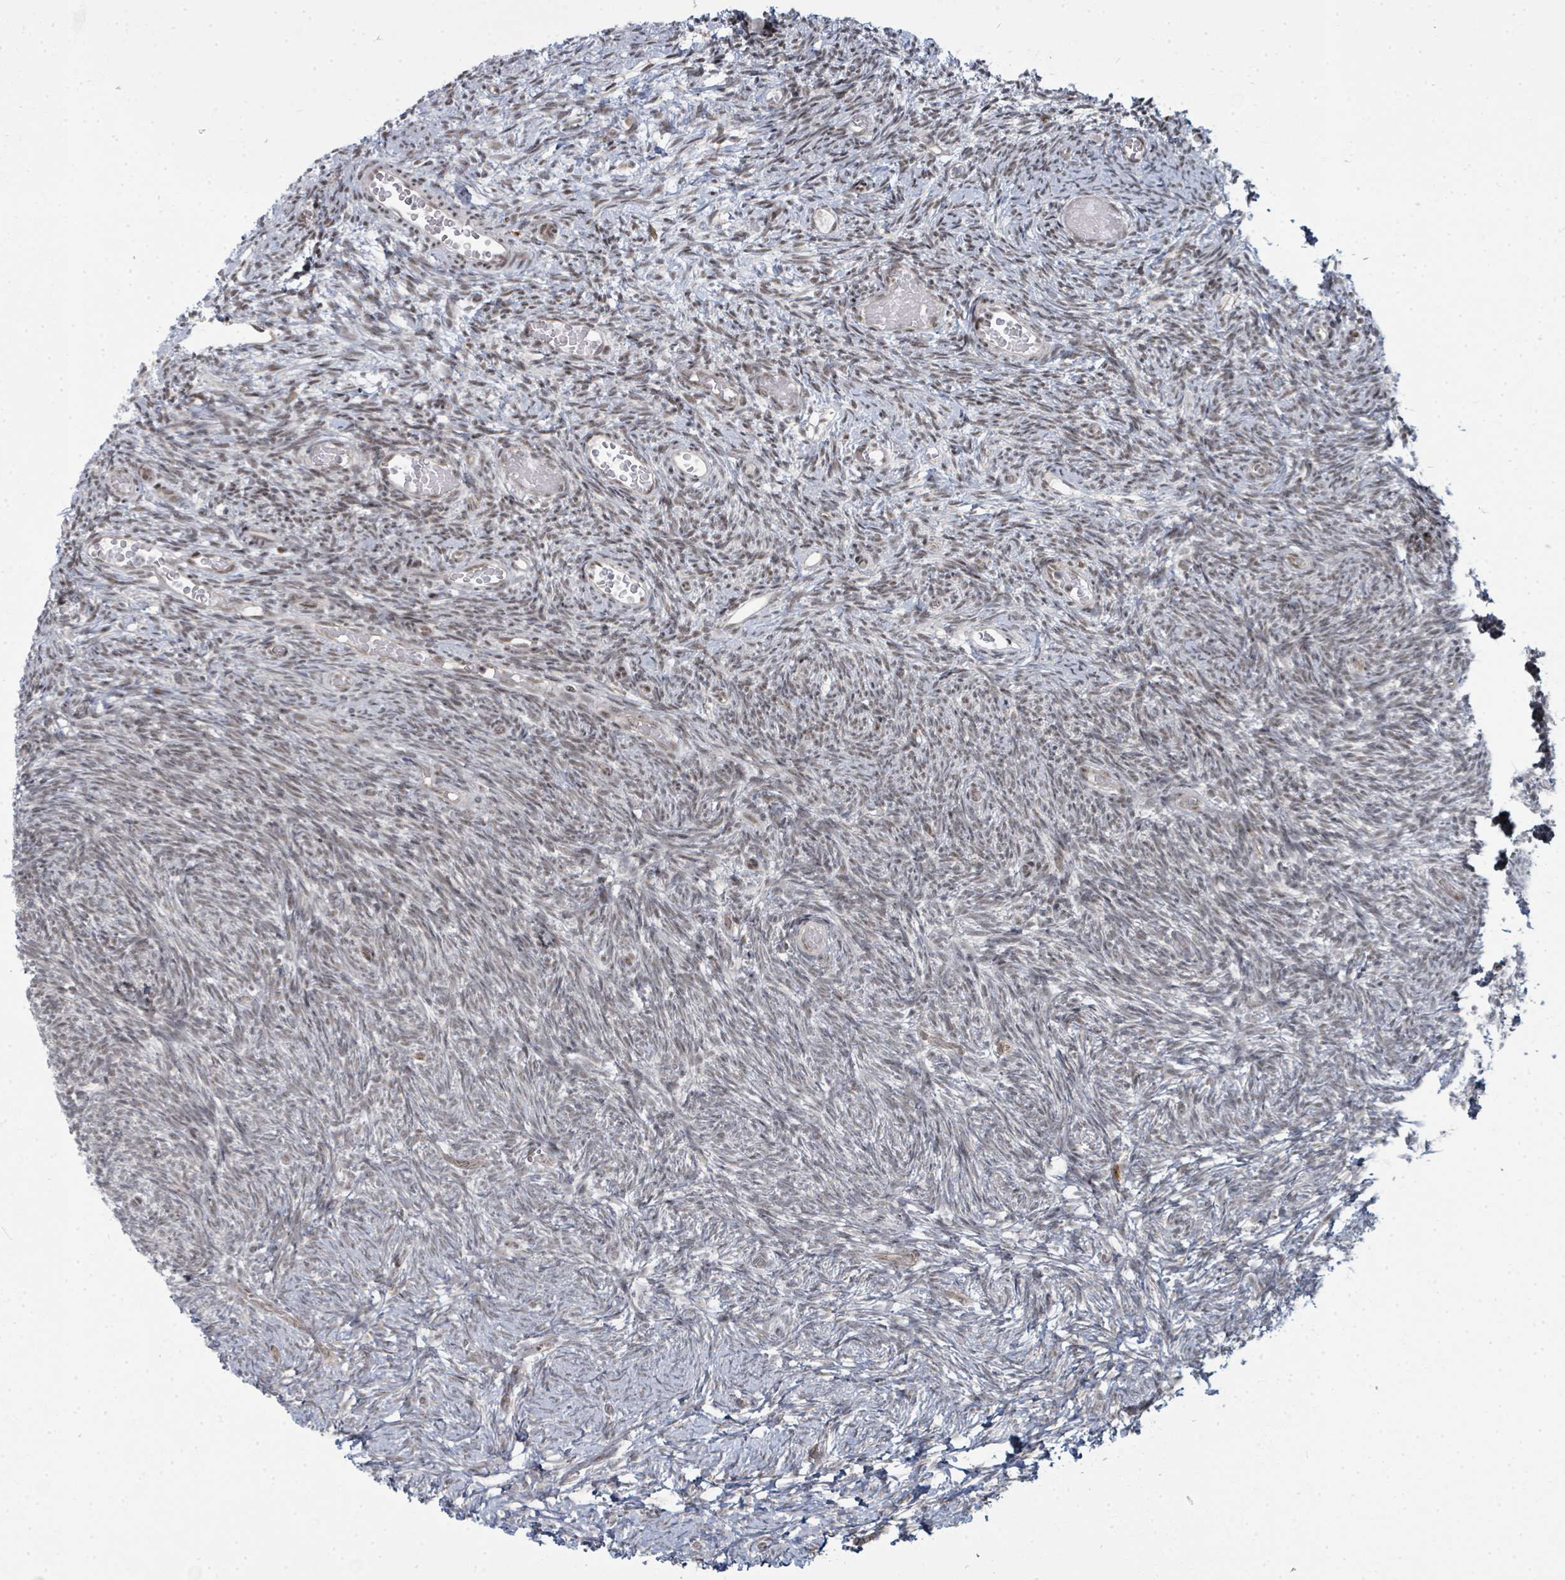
{"staining": {"intensity": "weak", "quantity": "25%-75%", "location": "nuclear"}, "tissue": "ovary", "cell_type": "Ovarian stroma cells", "image_type": "normal", "snomed": [{"axis": "morphology", "description": "Normal tissue, NOS"}, {"axis": "topography", "description": "Ovary"}], "caption": "Ovary stained with DAB immunohistochemistry demonstrates low levels of weak nuclear expression in approximately 25%-75% of ovarian stroma cells.", "gene": "PSMG2", "patient": {"sex": "female", "age": 39}}